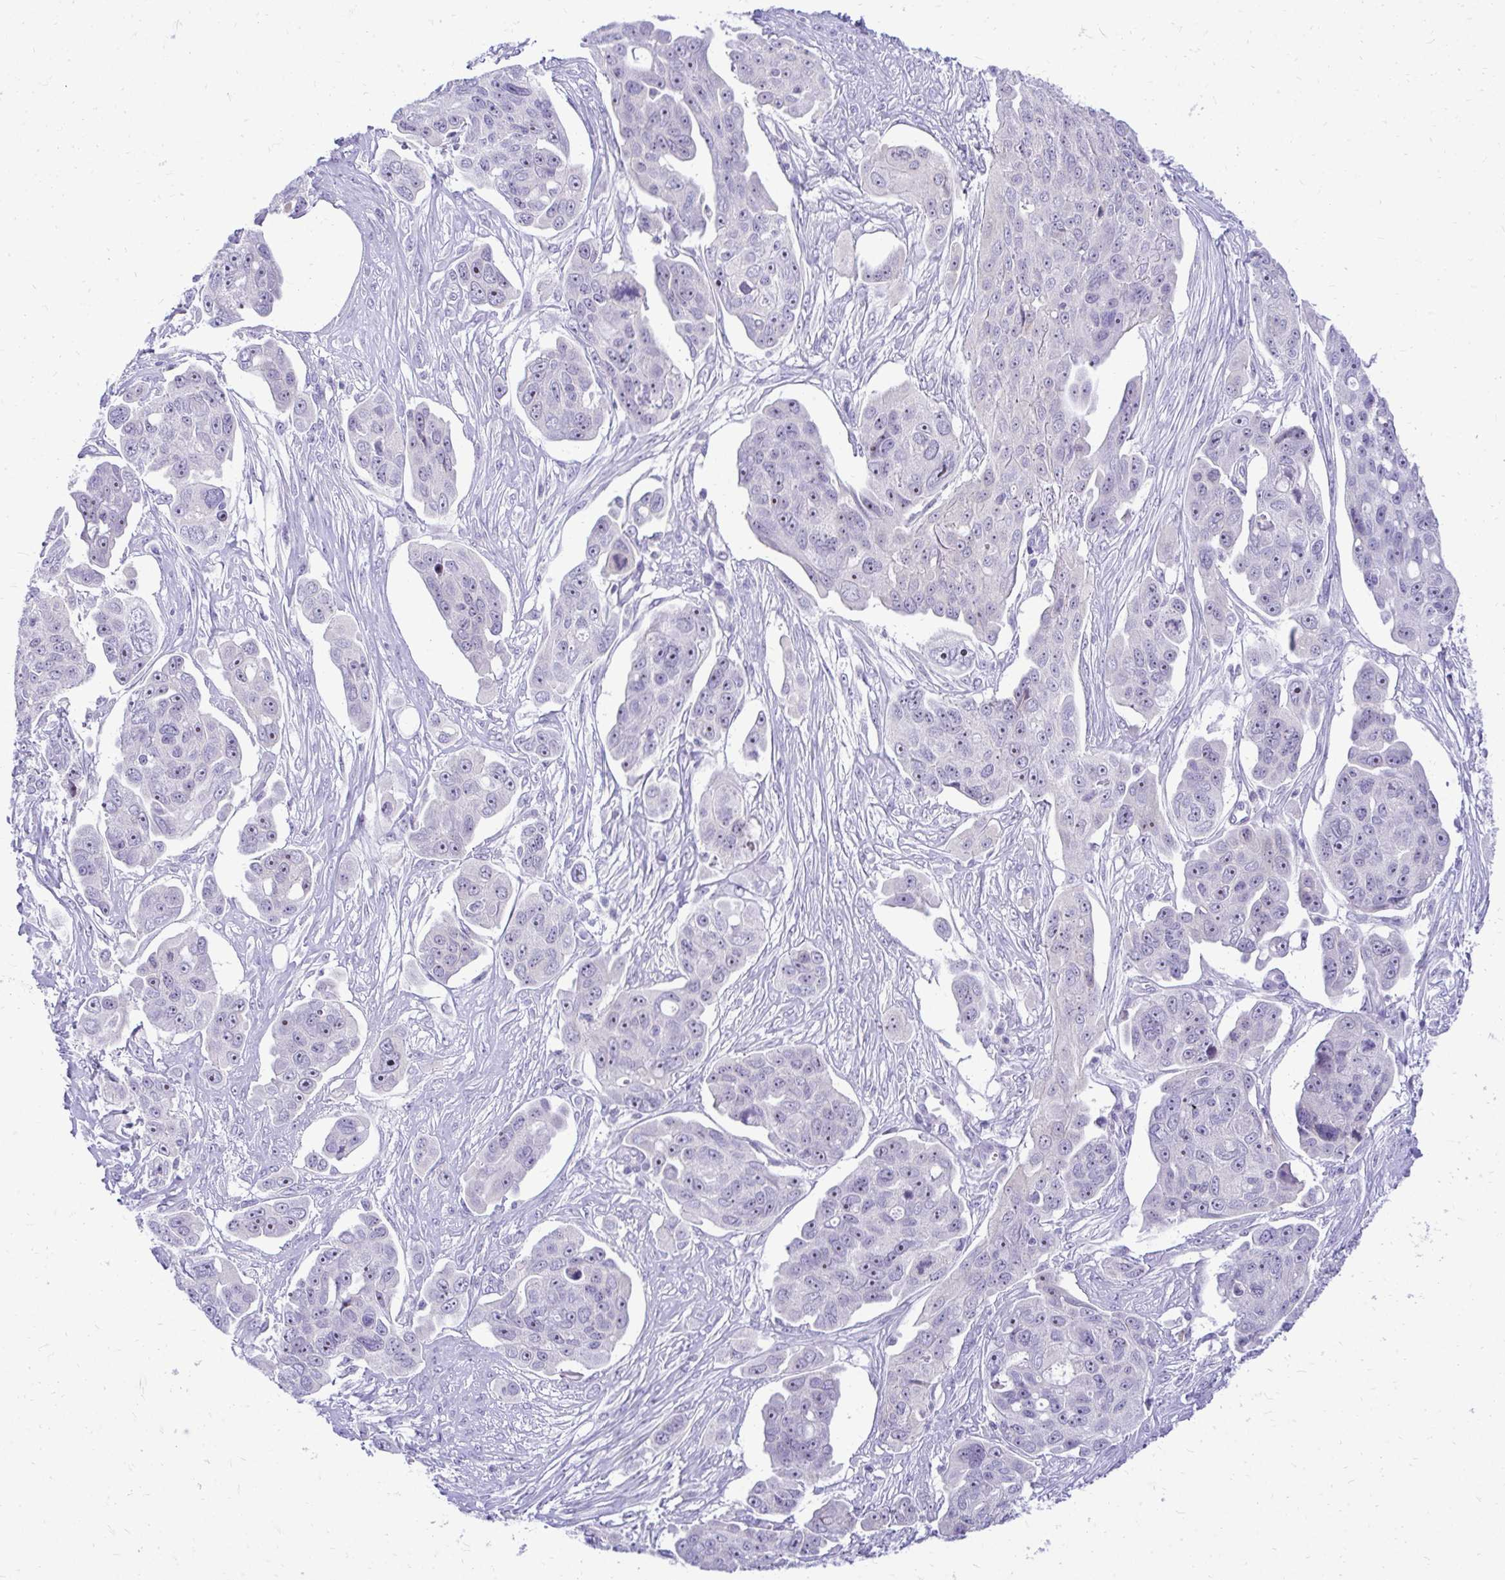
{"staining": {"intensity": "negative", "quantity": "none", "location": "none"}, "tissue": "ovarian cancer", "cell_type": "Tumor cells", "image_type": "cancer", "snomed": [{"axis": "morphology", "description": "Carcinoma, endometroid"}, {"axis": "topography", "description": "Ovary"}], "caption": "A high-resolution image shows immunohistochemistry (IHC) staining of ovarian endometroid carcinoma, which reveals no significant staining in tumor cells. (DAB immunohistochemistry (IHC) with hematoxylin counter stain).", "gene": "NIFK", "patient": {"sex": "female", "age": 70}}